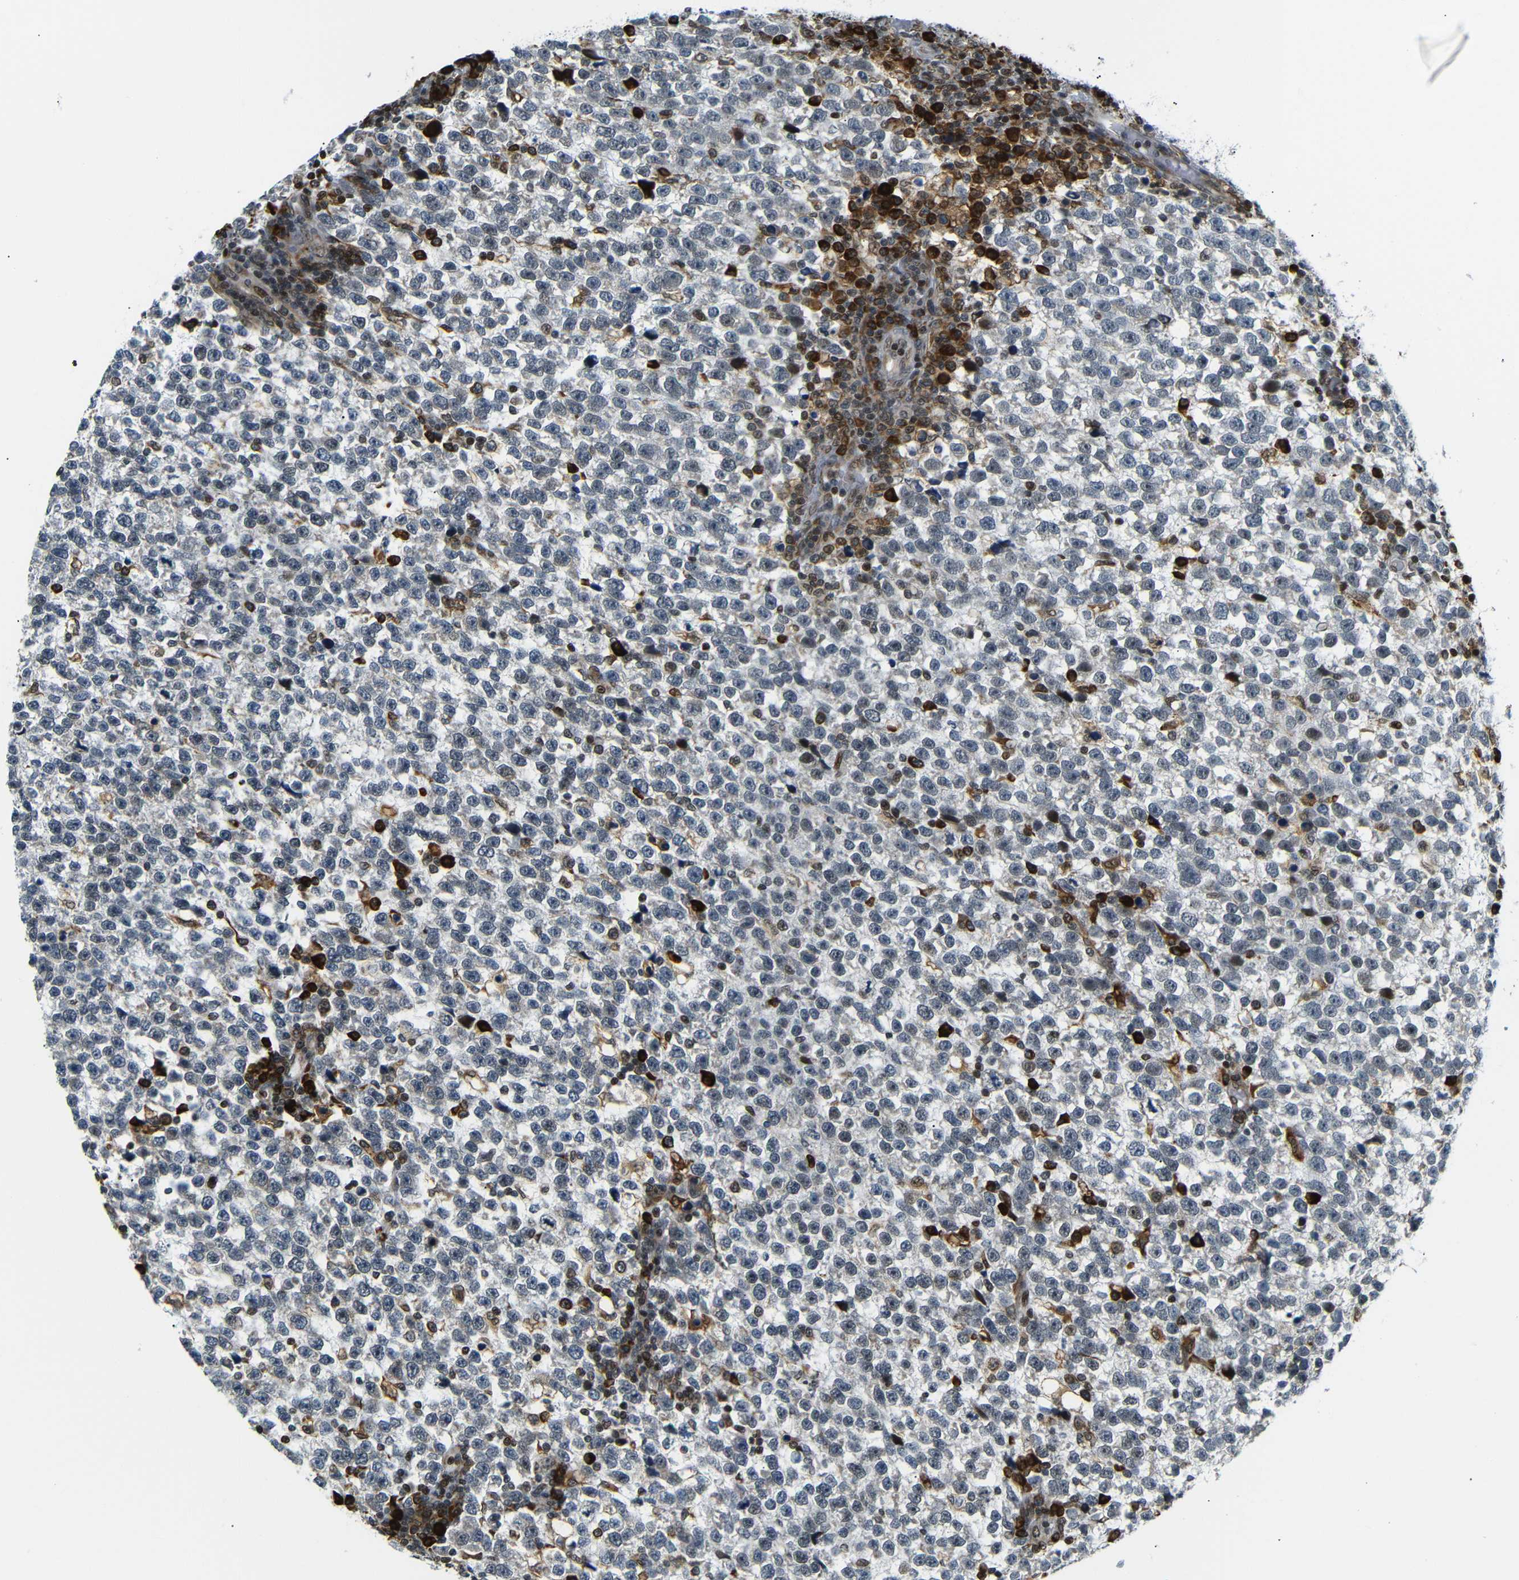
{"staining": {"intensity": "negative", "quantity": "none", "location": "none"}, "tissue": "testis cancer", "cell_type": "Tumor cells", "image_type": "cancer", "snomed": [{"axis": "morphology", "description": "Normal tissue, NOS"}, {"axis": "morphology", "description": "Seminoma, NOS"}, {"axis": "topography", "description": "Testis"}], "caption": "This is an immunohistochemistry micrograph of testis cancer (seminoma). There is no expression in tumor cells.", "gene": "SPCS2", "patient": {"sex": "male", "age": 43}}